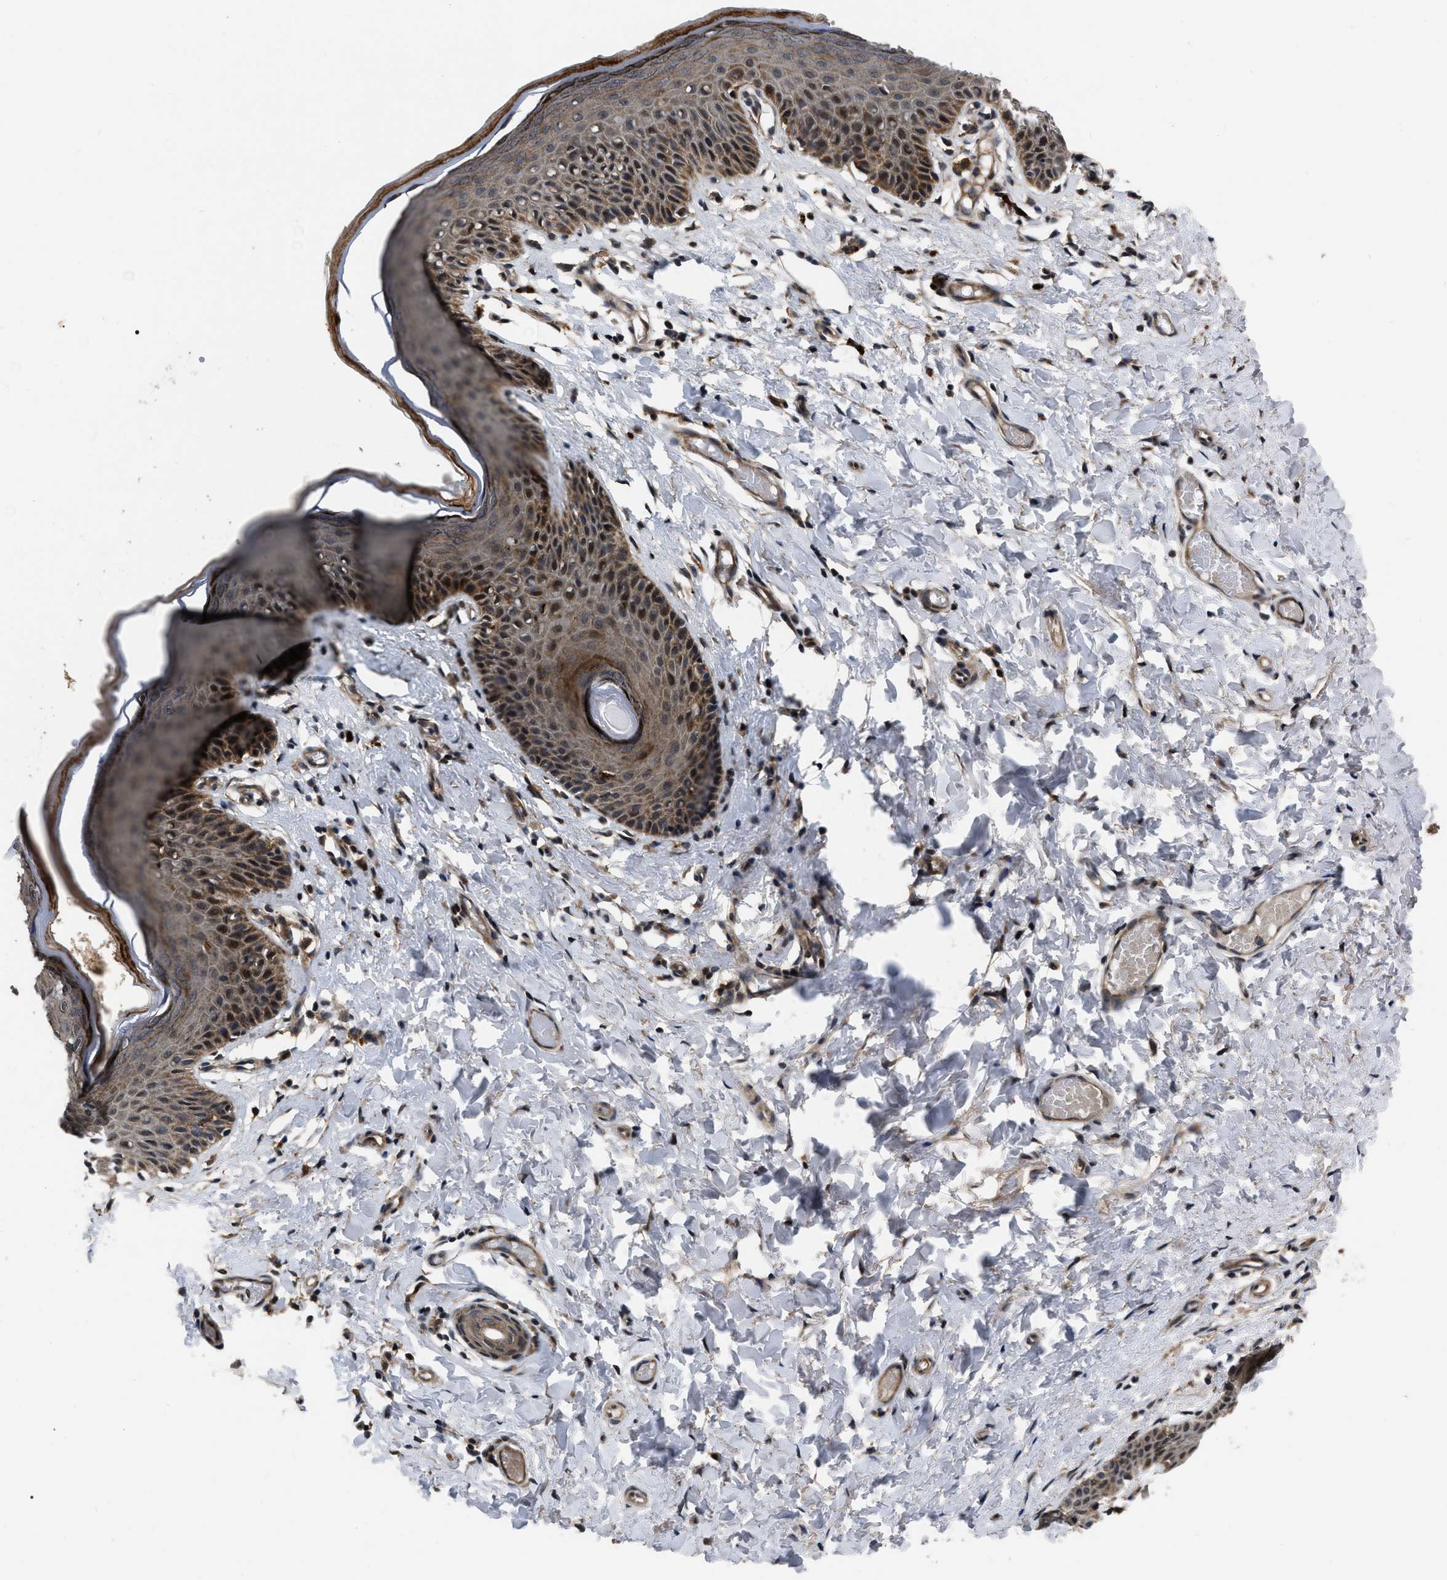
{"staining": {"intensity": "strong", "quantity": "25%-75%", "location": "cytoplasmic/membranous"}, "tissue": "skin", "cell_type": "Epidermal cells", "image_type": "normal", "snomed": [{"axis": "morphology", "description": "Normal tissue, NOS"}, {"axis": "topography", "description": "Vulva"}], "caption": "Immunohistochemistry (IHC) micrograph of normal human skin stained for a protein (brown), which shows high levels of strong cytoplasmic/membranous staining in approximately 25%-75% of epidermal cells.", "gene": "PPWD1", "patient": {"sex": "female", "age": 66}}